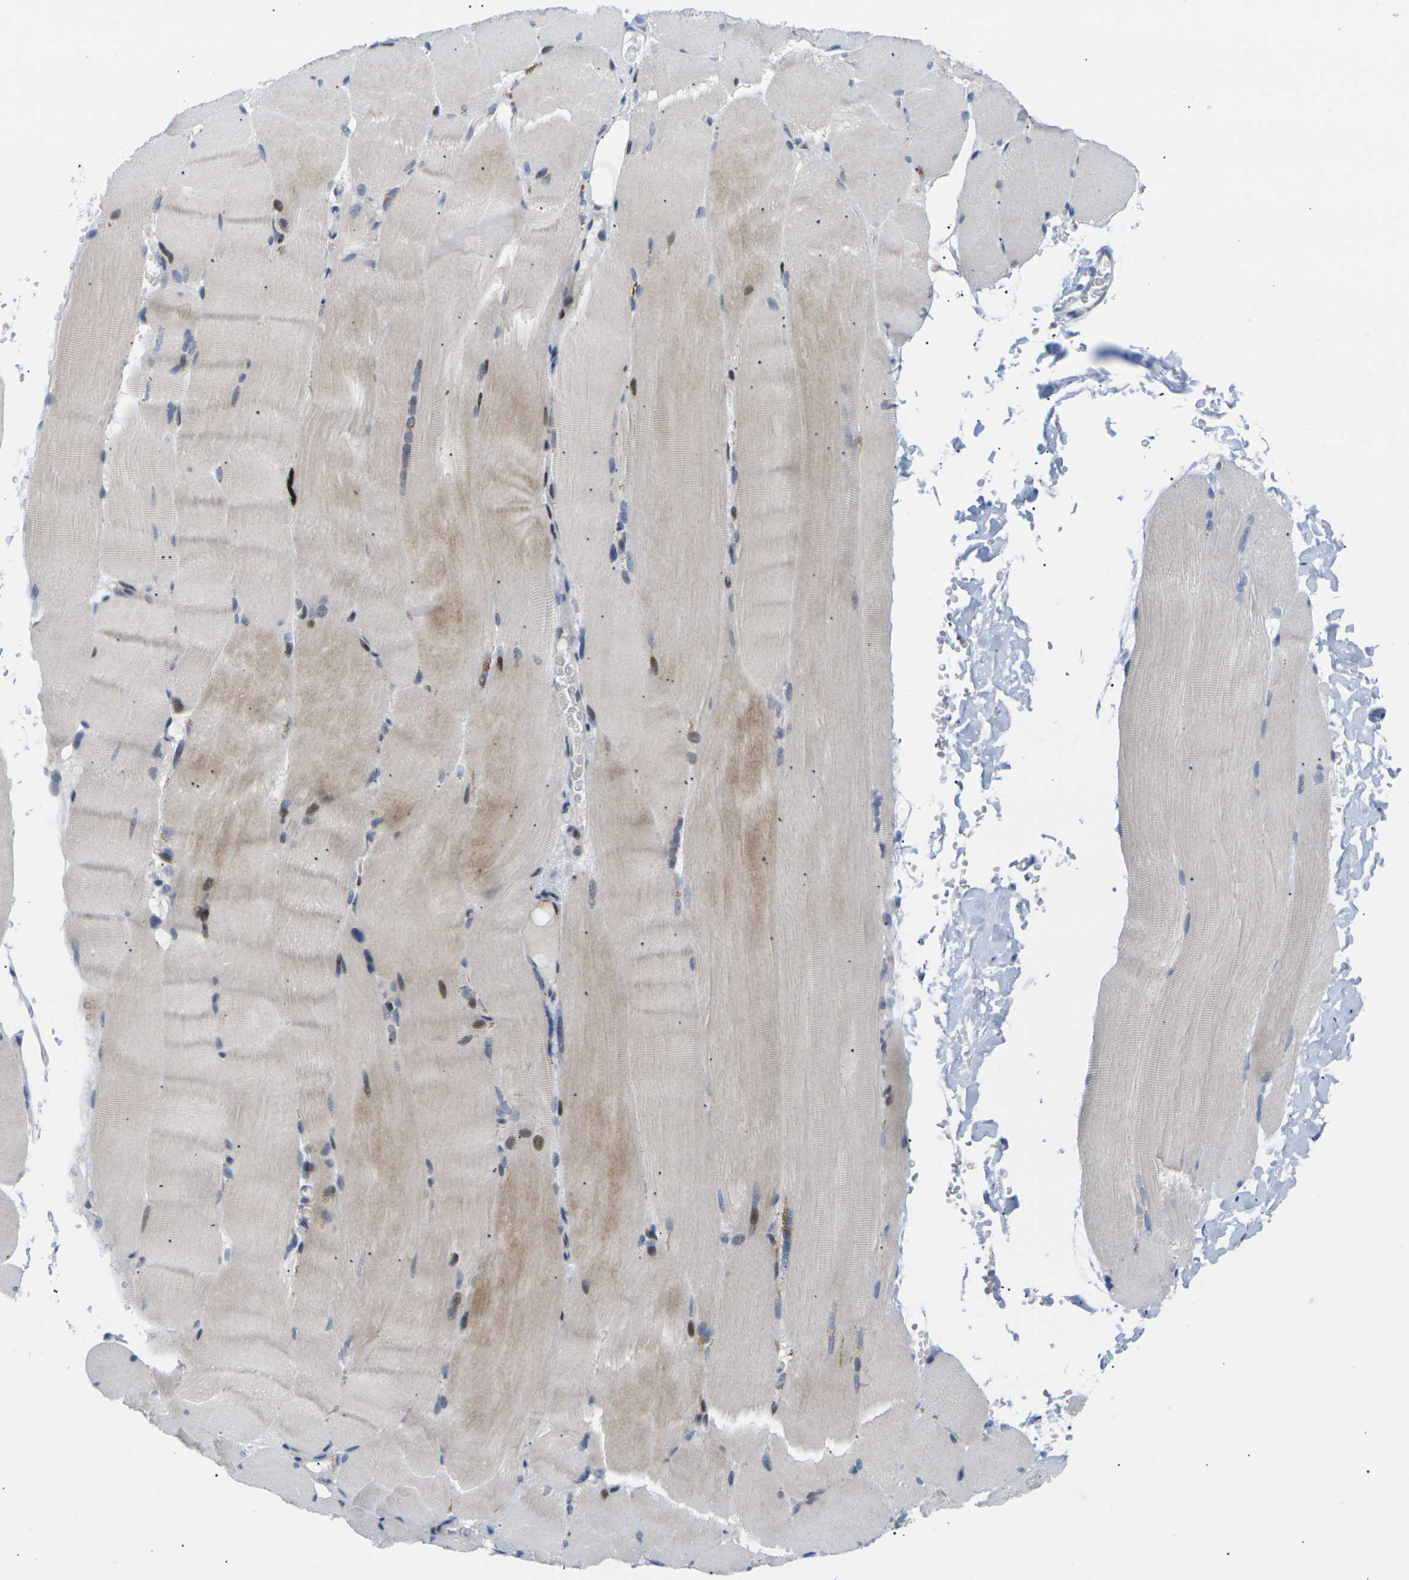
{"staining": {"intensity": "moderate", "quantity": "<25%", "location": "cytoplasmic/membranous,nuclear"}, "tissue": "skeletal muscle", "cell_type": "Myocytes", "image_type": "normal", "snomed": [{"axis": "morphology", "description": "Normal tissue, NOS"}, {"axis": "topography", "description": "Skin"}, {"axis": "topography", "description": "Skeletal muscle"}], "caption": "Brown immunohistochemical staining in benign human skeletal muscle exhibits moderate cytoplasmic/membranous,nuclear staining in about <25% of myocytes. The staining is performed using DAB brown chromogen to label protein expression. The nuclei are counter-stained blue using hematoxylin.", "gene": "RPS6KA3", "patient": {"sex": "male", "age": 83}}